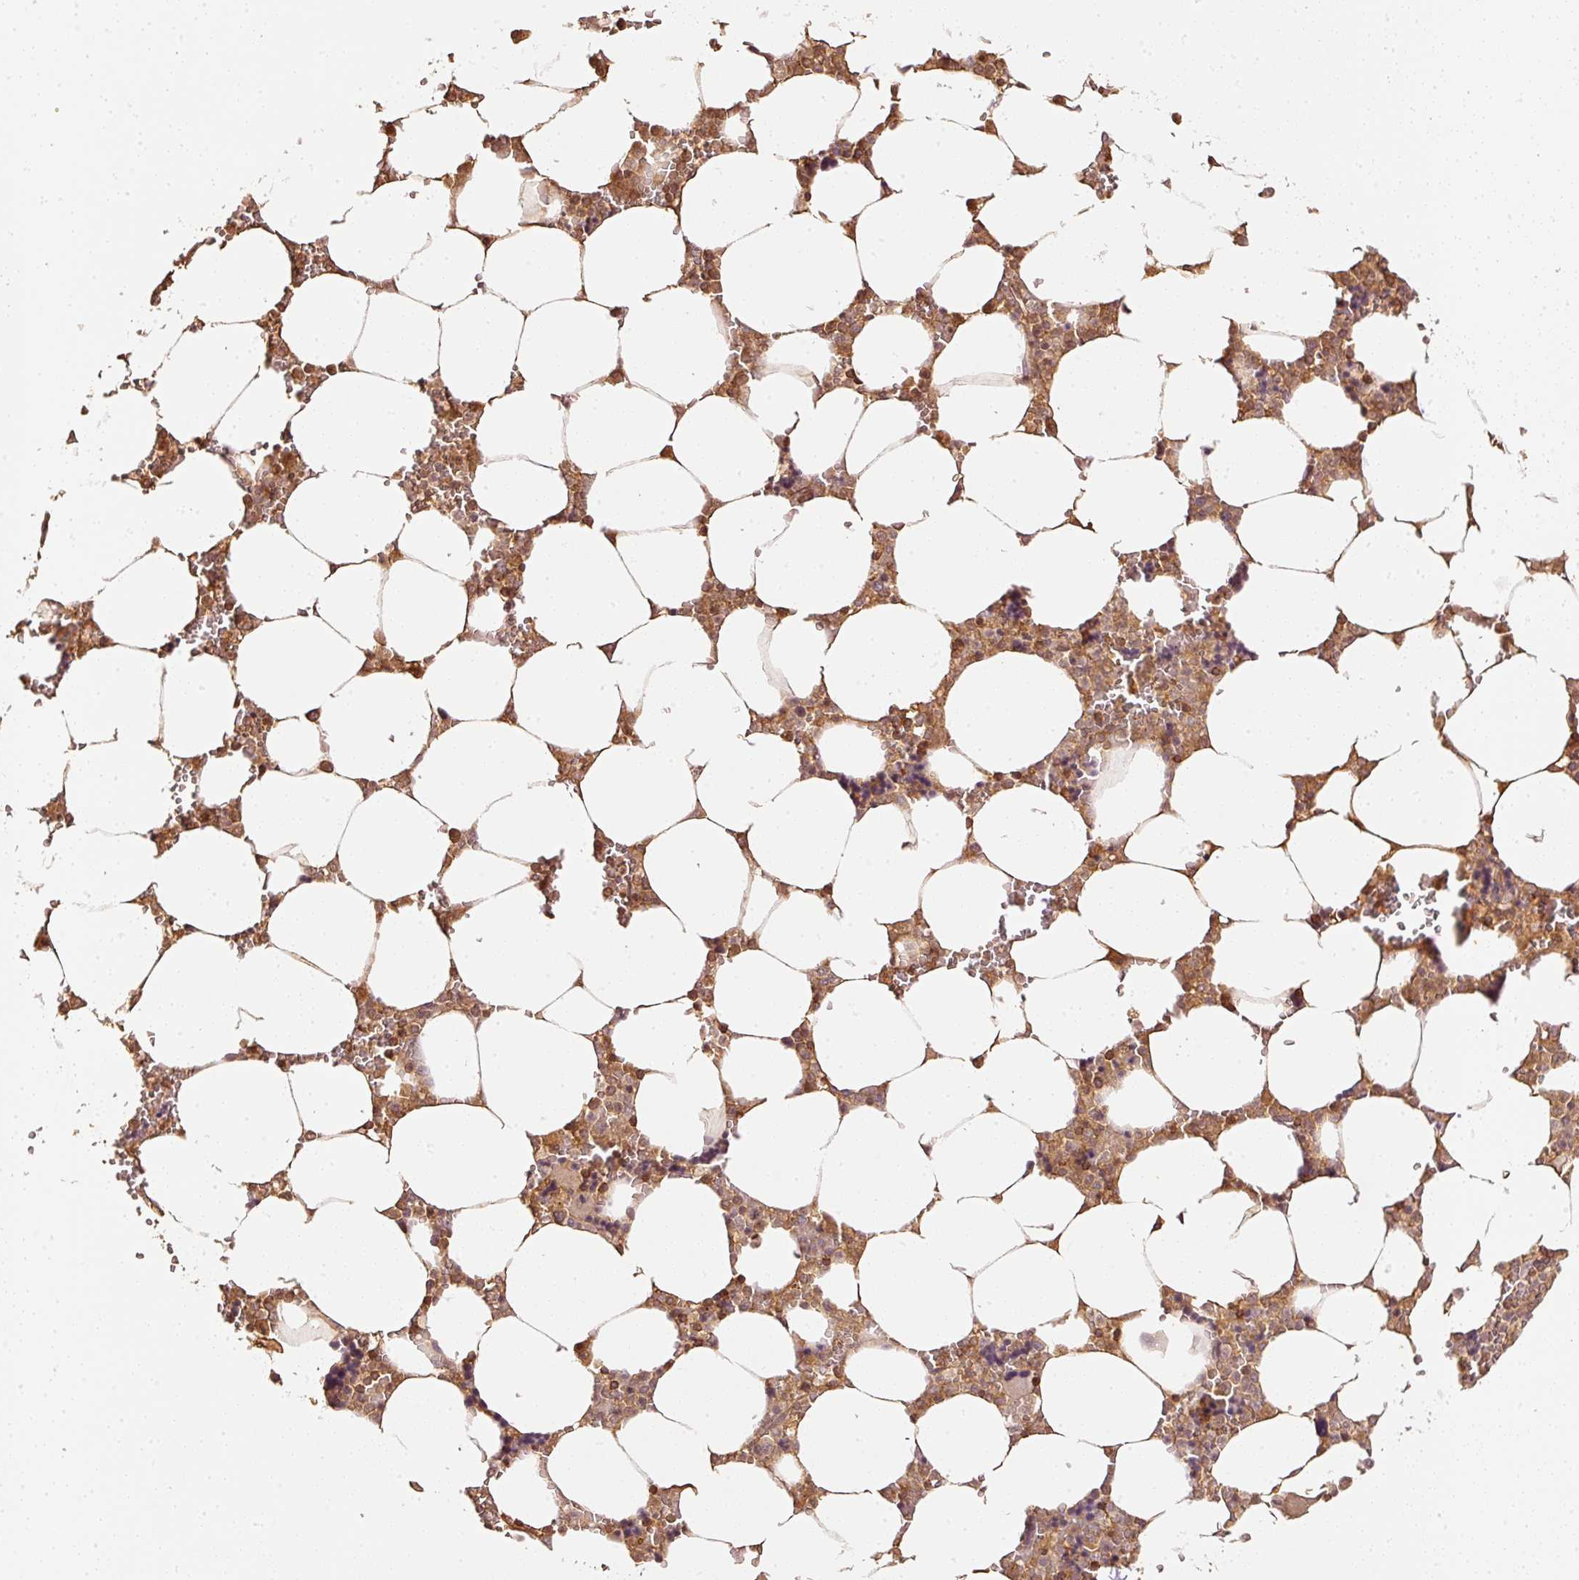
{"staining": {"intensity": "moderate", "quantity": "25%-75%", "location": "cytoplasmic/membranous"}, "tissue": "bone marrow", "cell_type": "Hematopoietic cells", "image_type": "normal", "snomed": [{"axis": "morphology", "description": "Normal tissue, NOS"}, {"axis": "topography", "description": "Bone marrow"}], "caption": "Immunohistochemistry (IHC) of unremarkable bone marrow shows medium levels of moderate cytoplasmic/membranous expression in about 25%-75% of hematopoietic cells.", "gene": "EVL", "patient": {"sex": "male", "age": 64}}